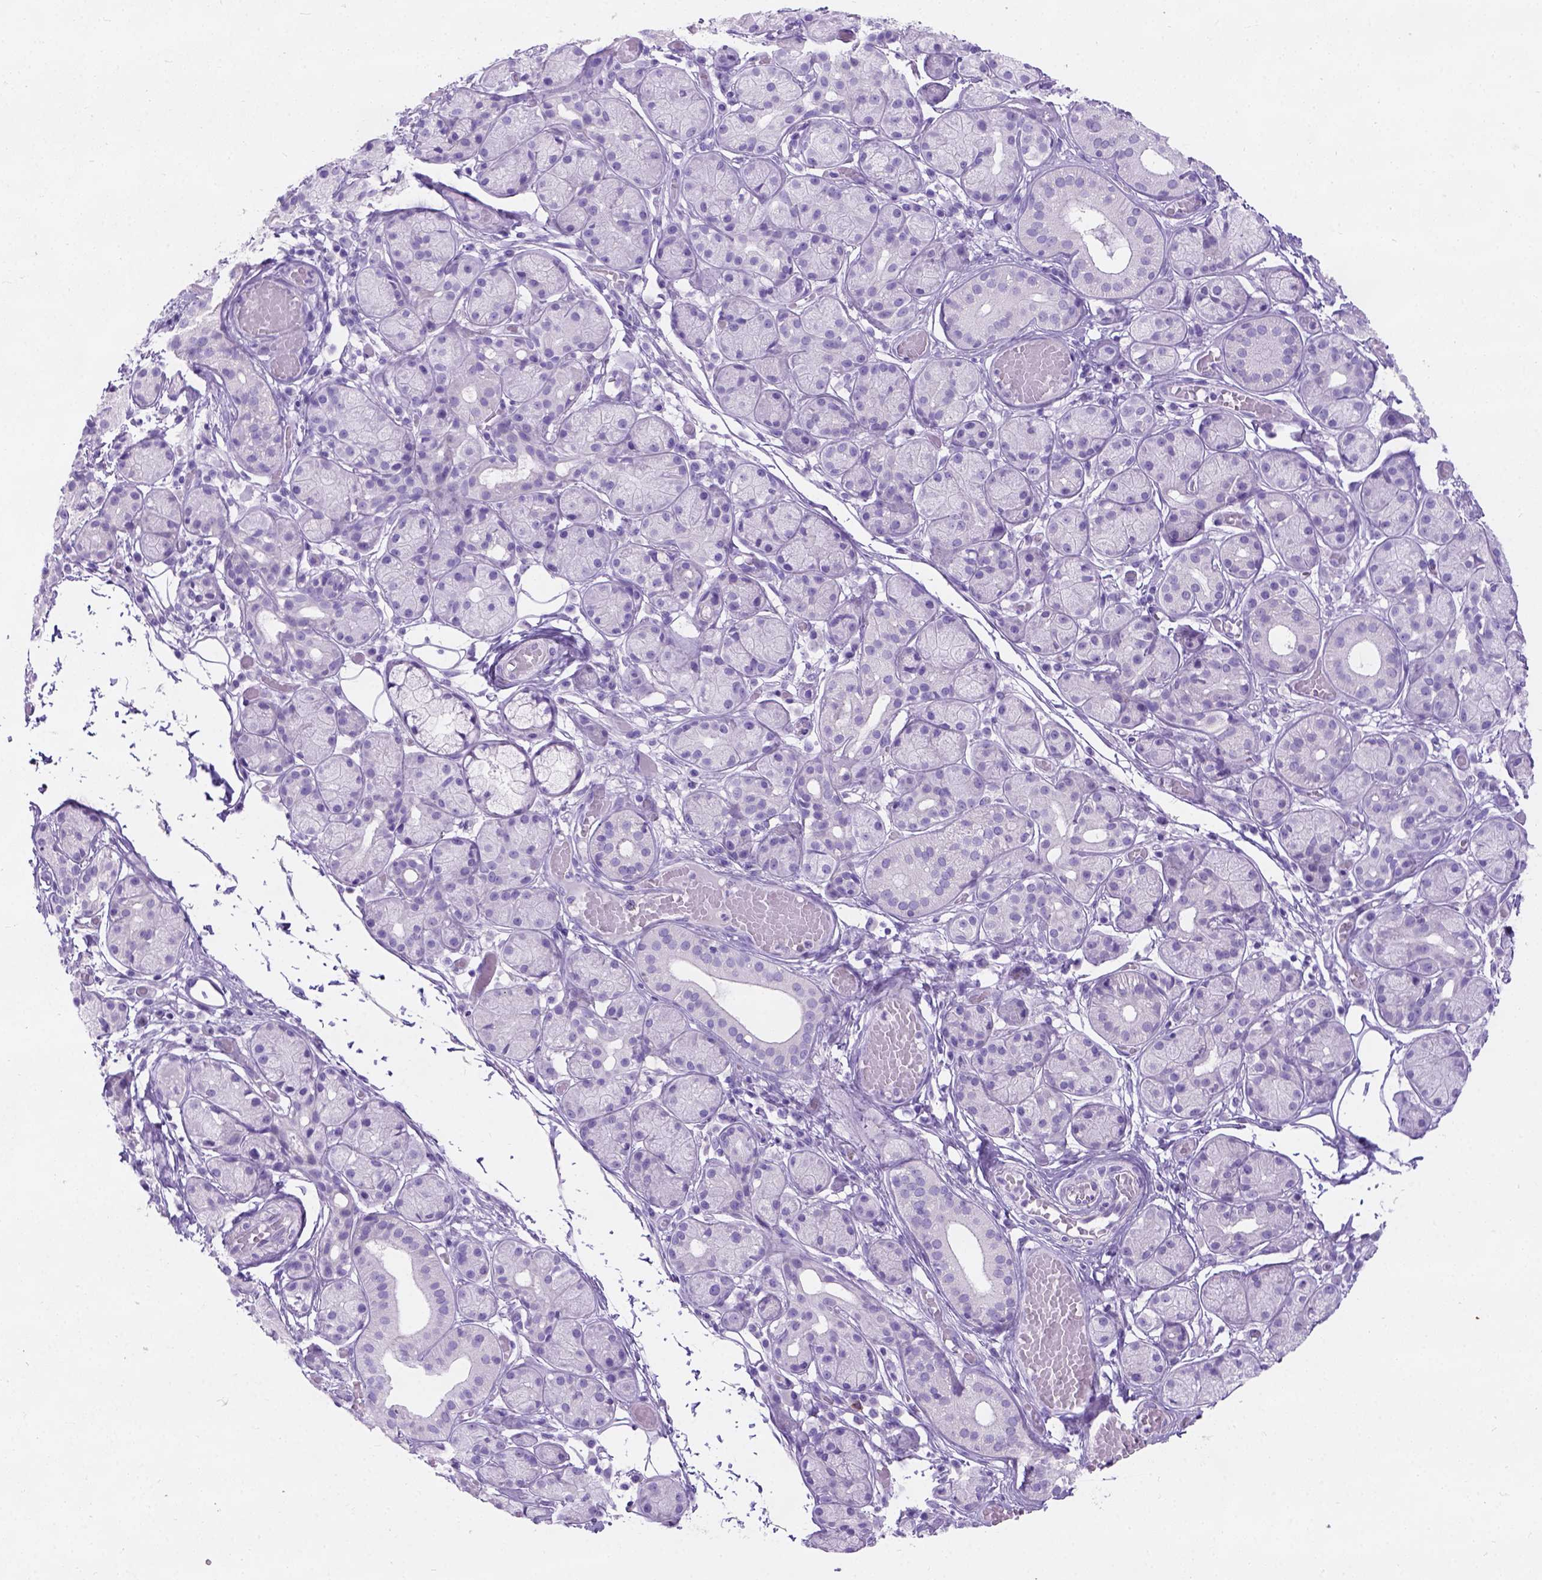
{"staining": {"intensity": "negative", "quantity": "none", "location": "none"}, "tissue": "salivary gland", "cell_type": "Glandular cells", "image_type": "normal", "snomed": [{"axis": "morphology", "description": "Normal tissue, NOS"}, {"axis": "topography", "description": "Salivary gland"}, {"axis": "topography", "description": "Peripheral nerve tissue"}], "caption": "Human salivary gland stained for a protein using IHC reveals no expression in glandular cells.", "gene": "C7orf57", "patient": {"sex": "male", "age": 71}}